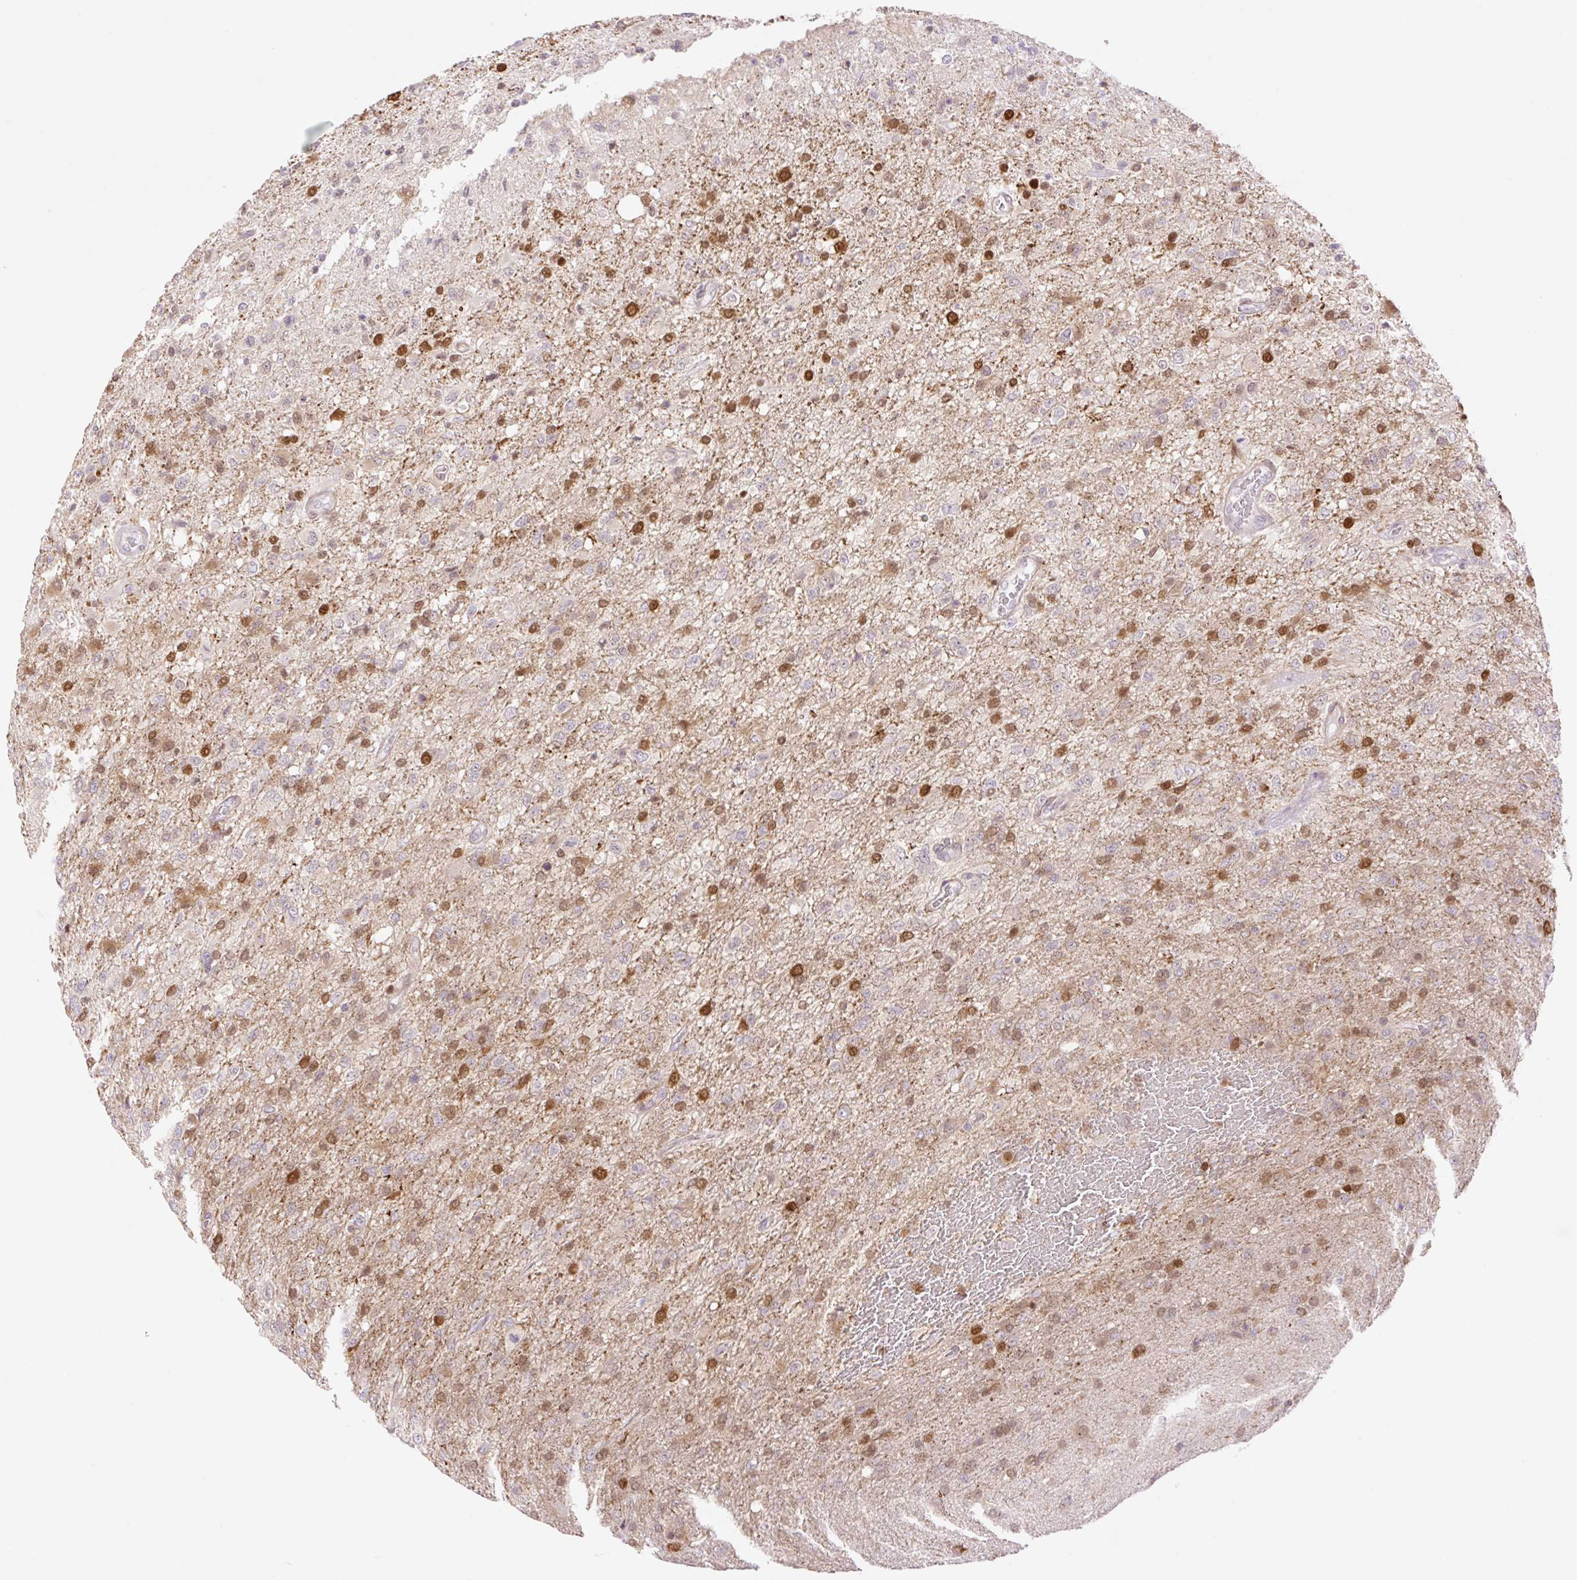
{"staining": {"intensity": "moderate", "quantity": "25%-75%", "location": "cytoplasmic/membranous,nuclear"}, "tissue": "glioma", "cell_type": "Tumor cells", "image_type": "cancer", "snomed": [{"axis": "morphology", "description": "Glioma, malignant, High grade"}, {"axis": "topography", "description": "Brain"}], "caption": "Immunohistochemistry (IHC) micrograph of neoplastic tissue: glioma stained using immunohistochemistry shows medium levels of moderate protein expression localized specifically in the cytoplasmic/membranous and nuclear of tumor cells, appearing as a cytoplasmic/membranous and nuclear brown color.", "gene": "ZFP41", "patient": {"sex": "female", "age": 74}}